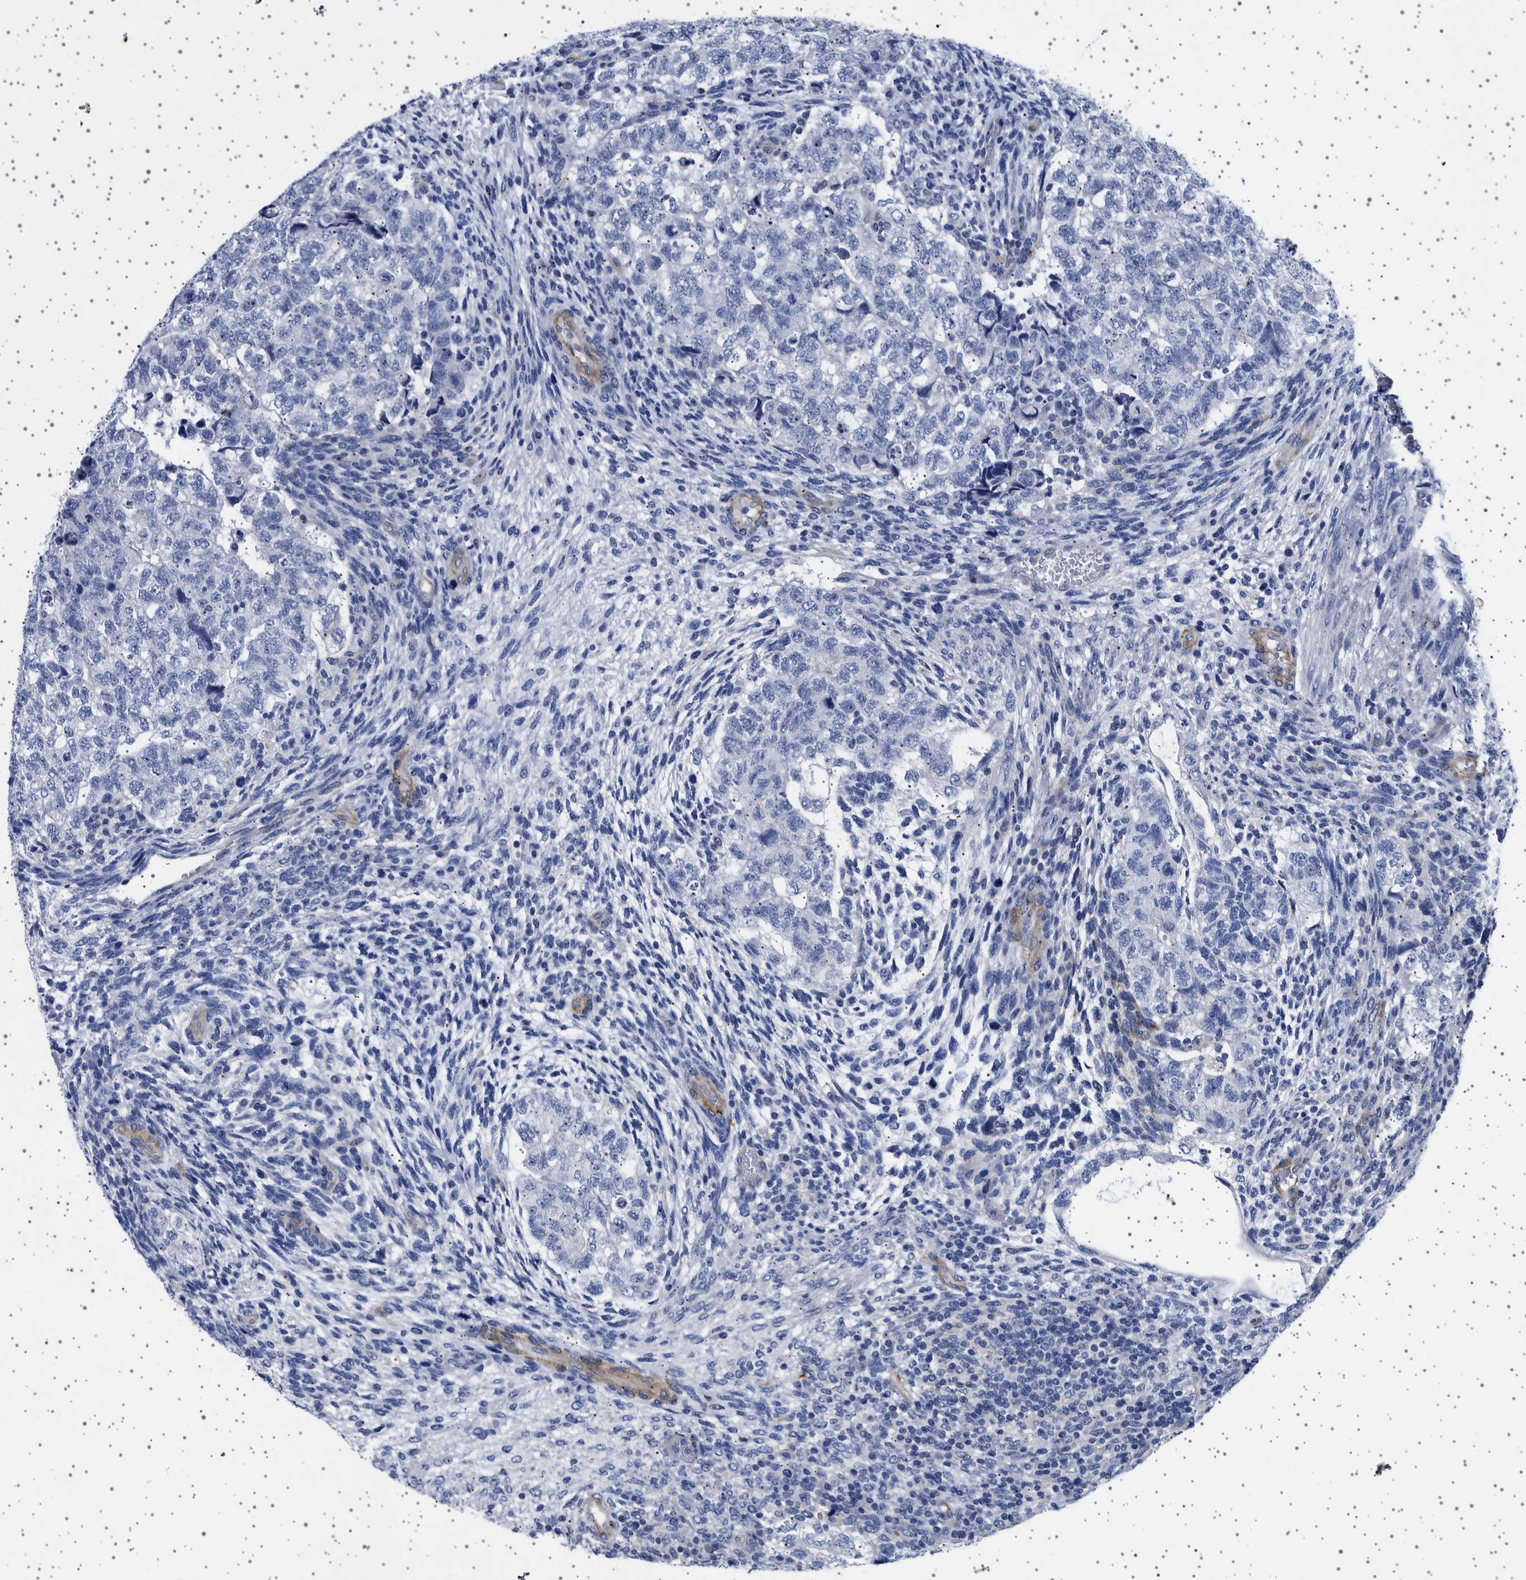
{"staining": {"intensity": "negative", "quantity": "none", "location": "none"}, "tissue": "testis cancer", "cell_type": "Tumor cells", "image_type": "cancer", "snomed": [{"axis": "morphology", "description": "Carcinoma, Embryonal, NOS"}, {"axis": "topography", "description": "Testis"}], "caption": "Immunohistochemistry histopathology image of testis embryonal carcinoma stained for a protein (brown), which shows no positivity in tumor cells. The staining is performed using DAB (3,3'-diaminobenzidine) brown chromogen with nuclei counter-stained in using hematoxylin.", "gene": "SEPTIN4", "patient": {"sex": "male", "age": 36}}